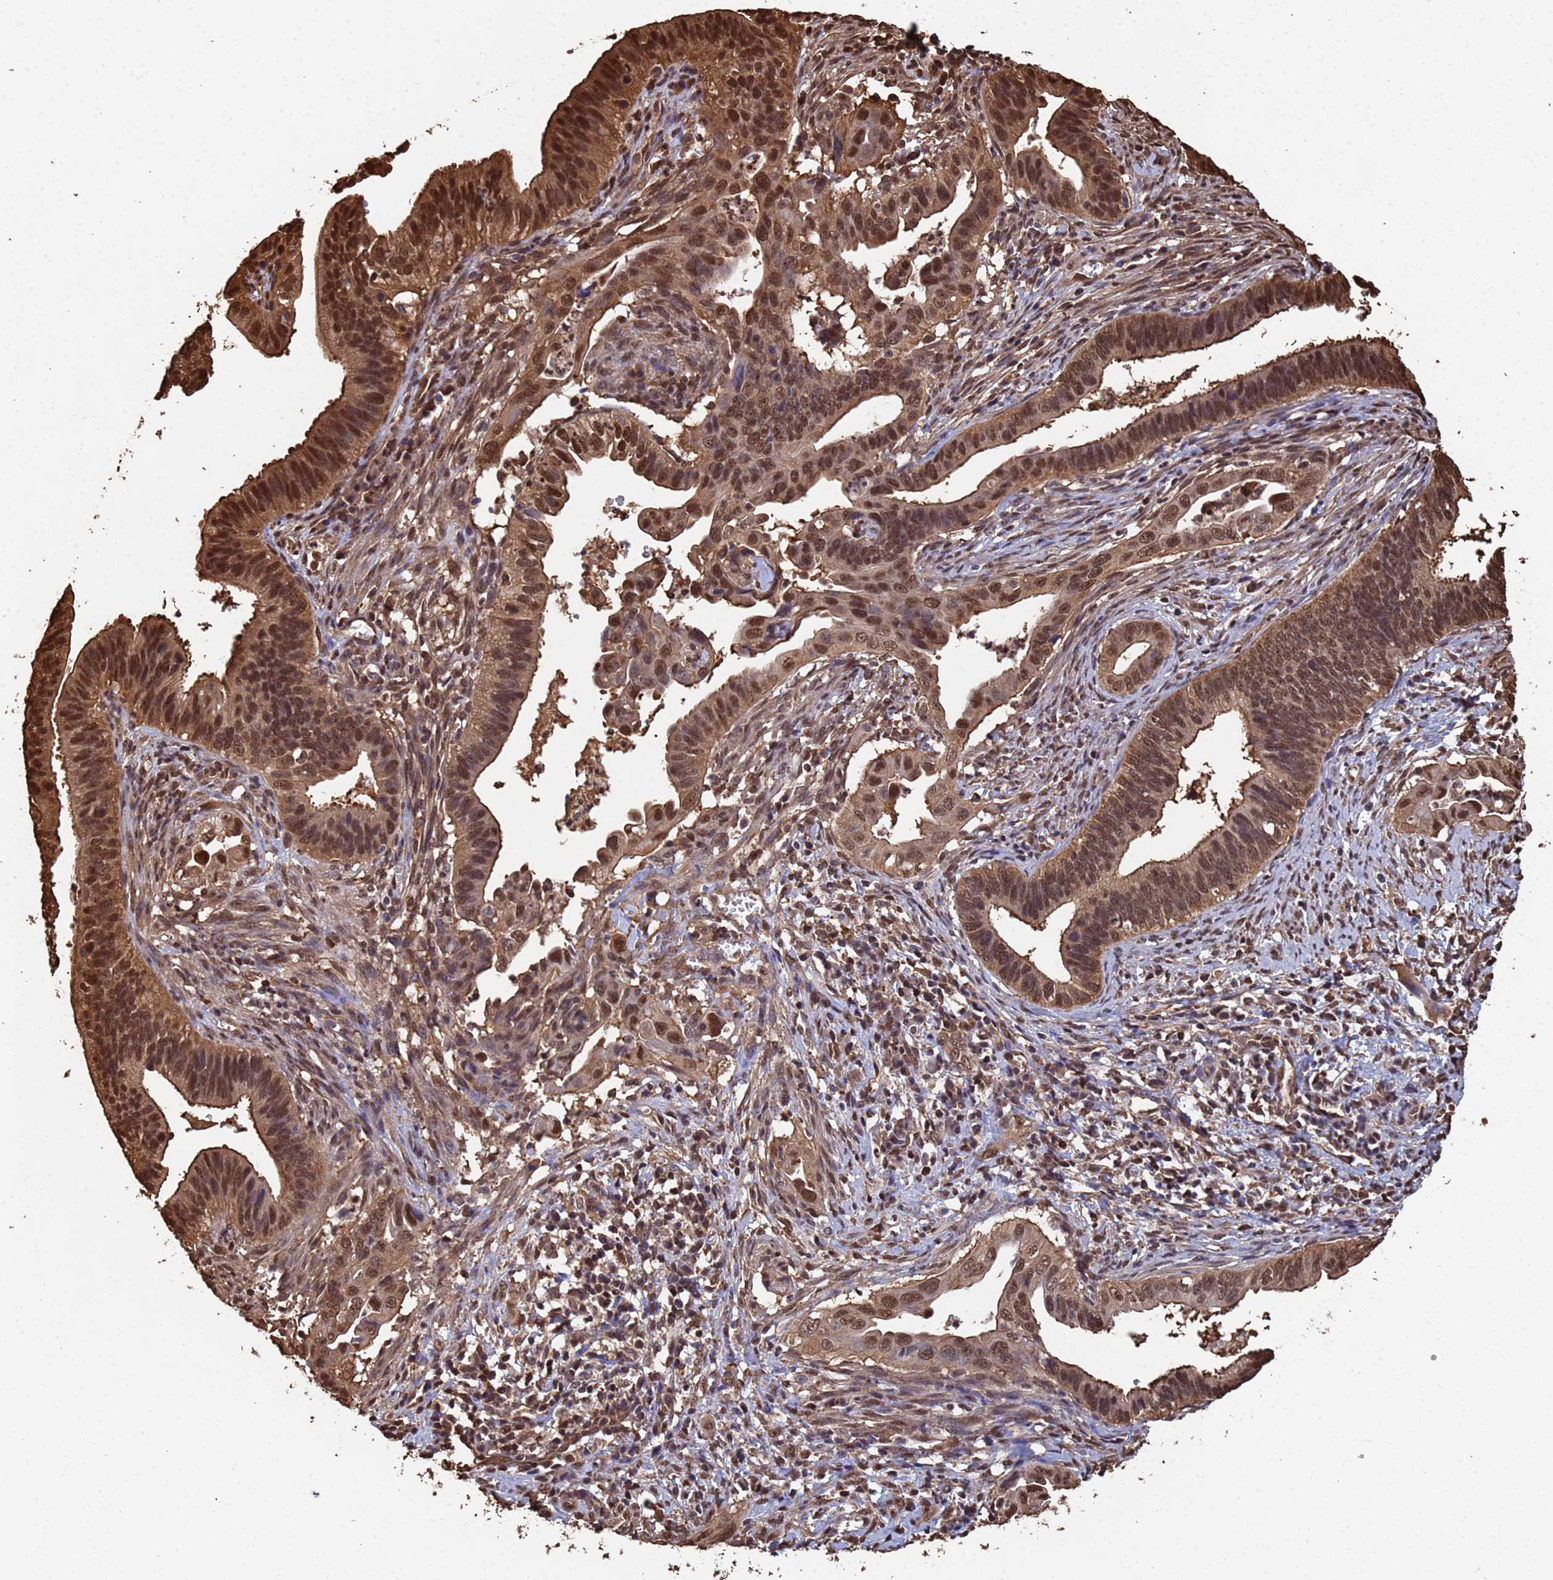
{"staining": {"intensity": "strong", "quantity": "25%-75%", "location": "cytoplasmic/membranous,nuclear"}, "tissue": "cervical cancer", "cell_type": "Tumor cells", "image_type": "cancer", "snomed": [{"axis": "morphology", "description": "Adenocarcinoma, NOS"}, {"axis": "topography", "description": "Cervix"}], "caption": "Human cervical adenocarcinoma stained with a brown dye shows strong cytoplasmic/membranous and nuclear positive expression in about 25%-75% of tumor cells.", "gene": "SUMO4", "patient": {"sex": "female", "age": 42}}